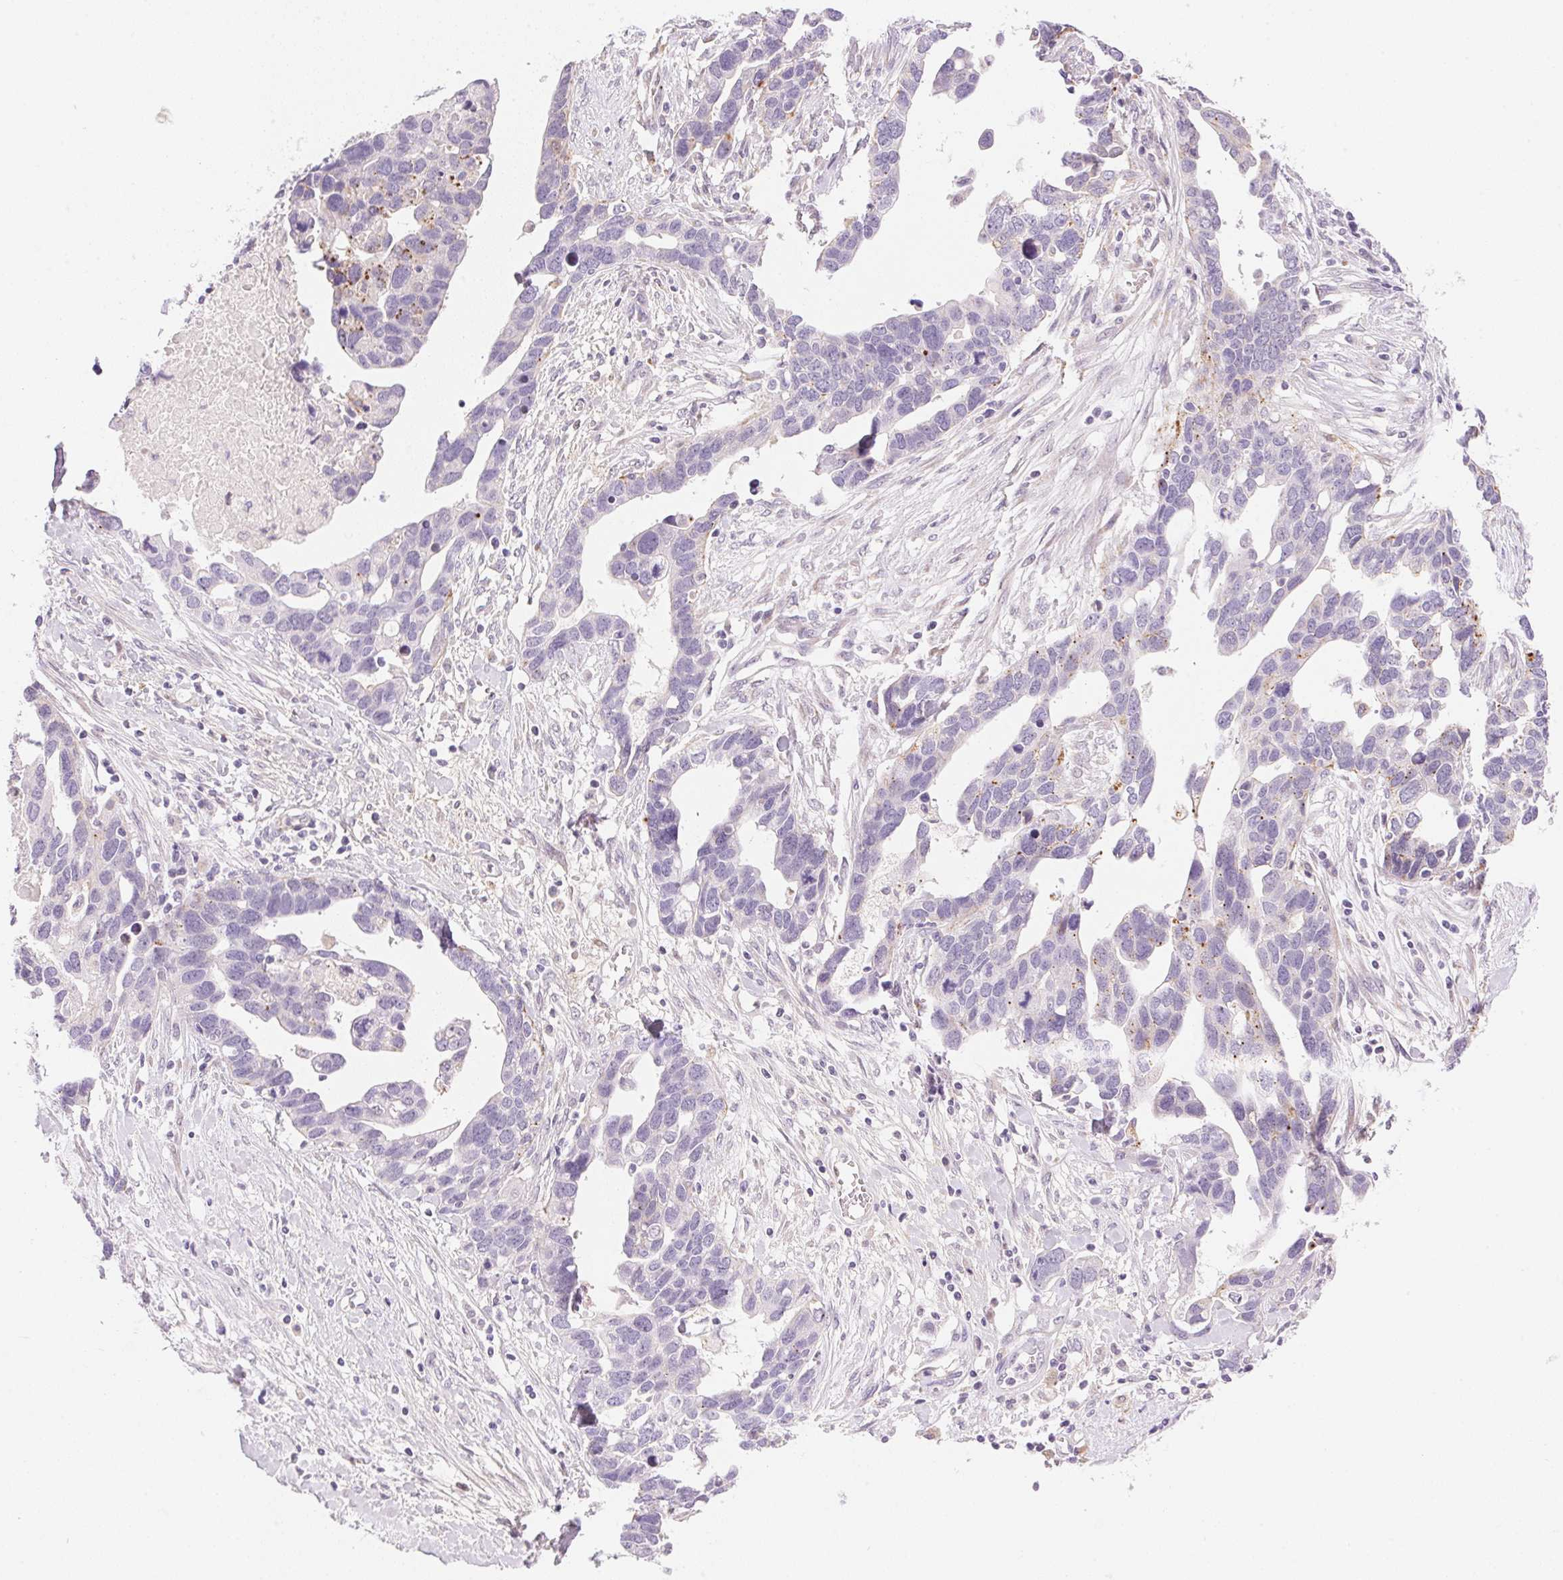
{"staining": {"intensity": "weak", "quantity": "<25%", "location": "cytoplasmic/membranous"}, "tissue": "ovarian cancer", "cell_type": "Tumor cells", "image_type": "cancer", "snomed": [{"axis": "morphology", "description": "Cystadenocarcinoma, serous, NOS"}, {"axis": "topography", "description": "Ovary"}], "caption": "Immunohistochemistry (IHC) photomicrograph of ovarian cancer (serous cystadenocarcinoma) stained for a protein (brown), which exhibits no staining in tumor cells.", "gene": "TEKT1", "patient": {"sex": "female", "age": 54}}